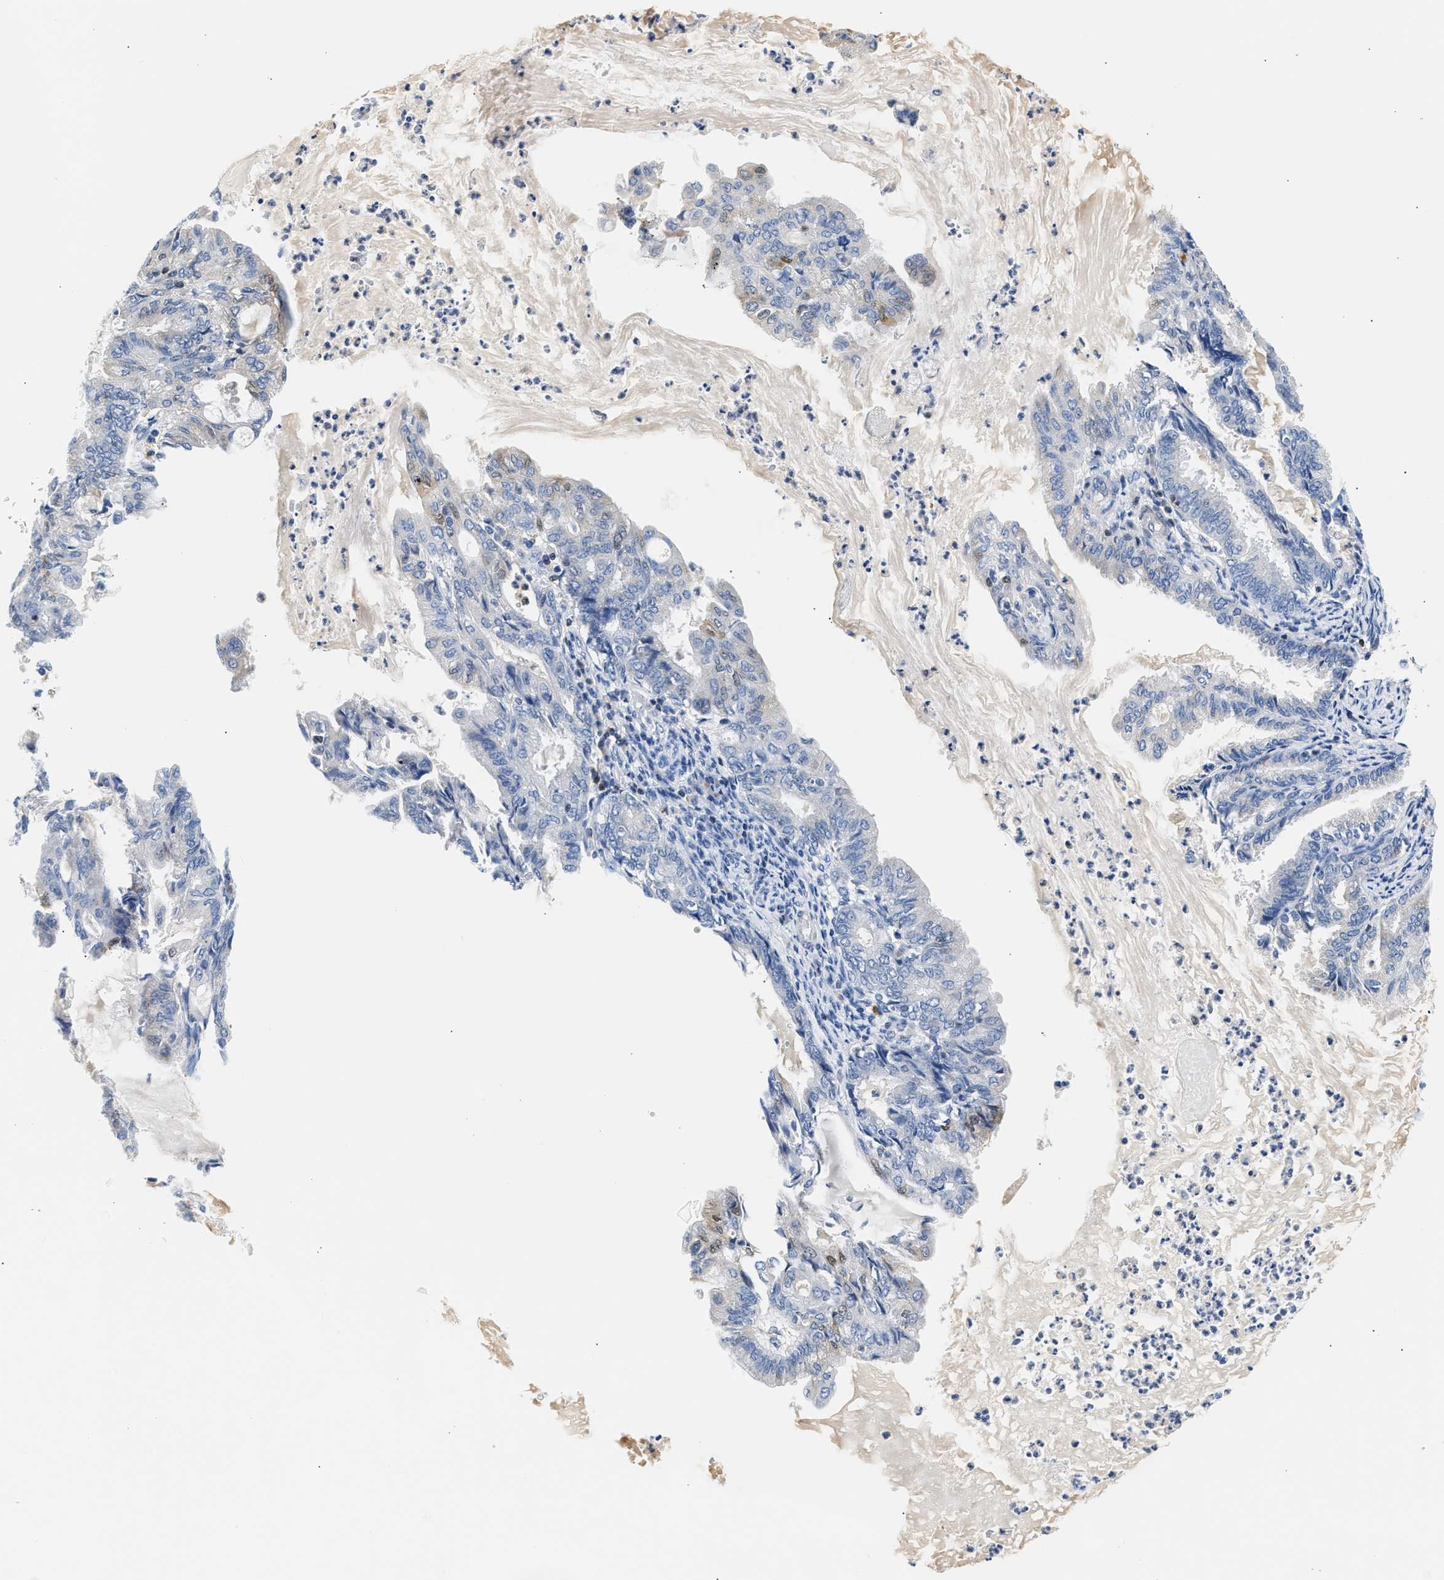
{"staining": {"intensity": "negative", "quantity": "none", "location": "none"}, "tissue": "endometrial cancer", "cell_type": "Tumor cells", "image_type": "cancer", "snomed": [{"axis": "morphology", "description": "Adenocarcinoma, NOS"}, {"axis": "topography", "description": "Endometrium"}], "caption": "DAB (3,3'-diaminobenzidine) immunohistochemical staining of human endometrial adenocarcinoma displays no significant expression in tumor cells.", "gene": "SLIT2", "patient": {"sex": "female", "age": 86}}